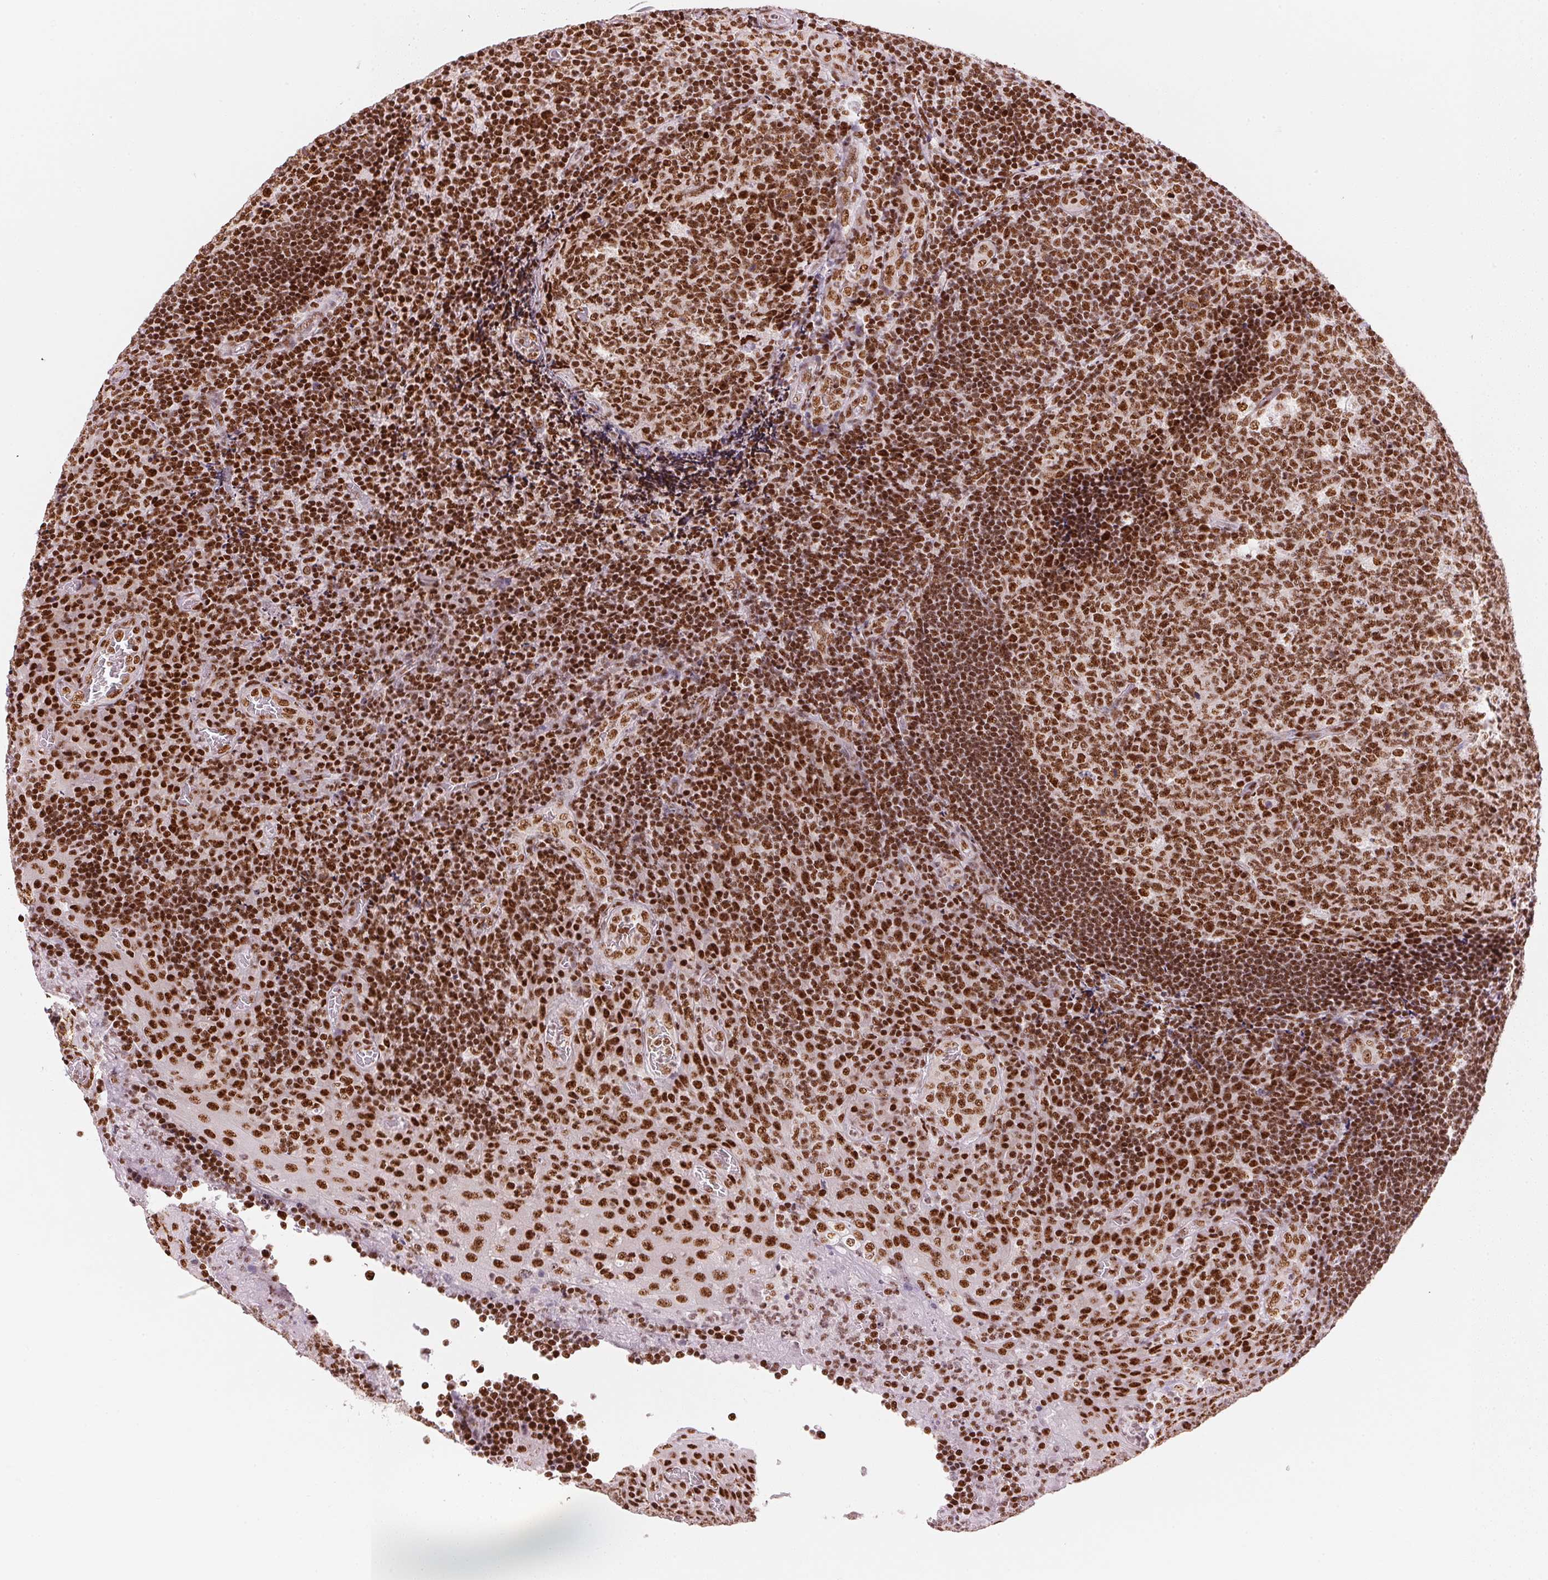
{"staining": {"intensity": "strong", "quantity": ">75%", "location": "nuclear"}, "tissue": "tonsil", "cell_type": "Germinal center cells", "image_type": "normal", "snomed": [{"axis": "morphology", "description": "Normal tissue, NOS"}, {"axis": "topography", "description": "Tonsil"}], "caption": "IHC micrograph of unremarkable human tonsil stained for a protein (brown), which demonstrates high levels of strong nuclear positivity in approximately >75% of germinal center cells.", "gene": "NXF1", "patient": {"sex": "male", "age": 17}}